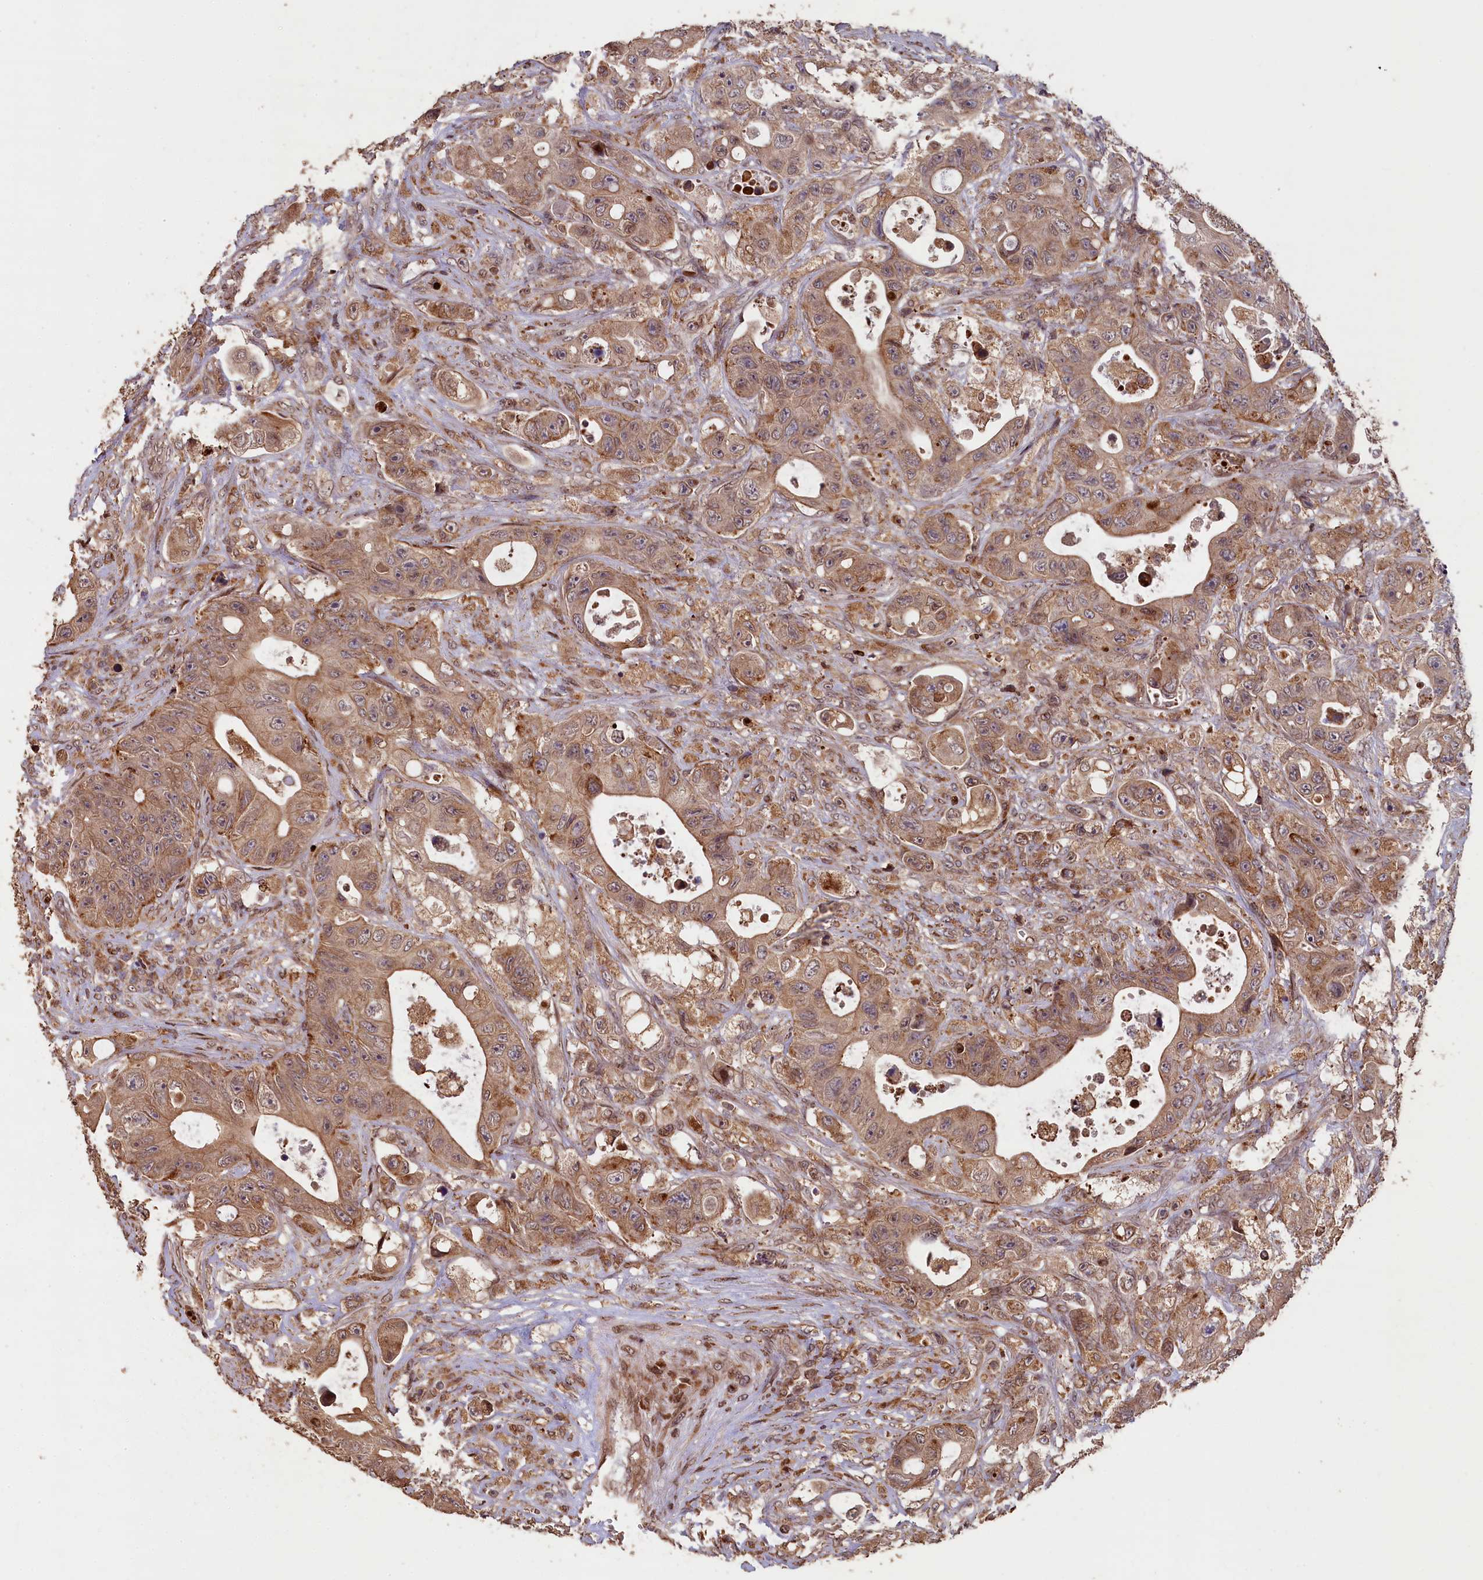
{"staining": {"intensity": "moderate", "quantity": ">75%", "location": "cytoplasmic/membranous"}, "tissue": "colorectal cancer", "cell_type": "Tumor cells", "image_type": "cancer", "snomed": [{"axis": "morphology", "description": "Adenocarcinoma, NOS"}, {"axis": "topography", "description": "Colon"}], "caption": "Tumor cells display moderate cytoplasmic/membranous staining in about >75% of cells in adenocarcinoma (colorectal).", "gene": "SLC38A7", "patient": {"sex": "female", "age": 46}}